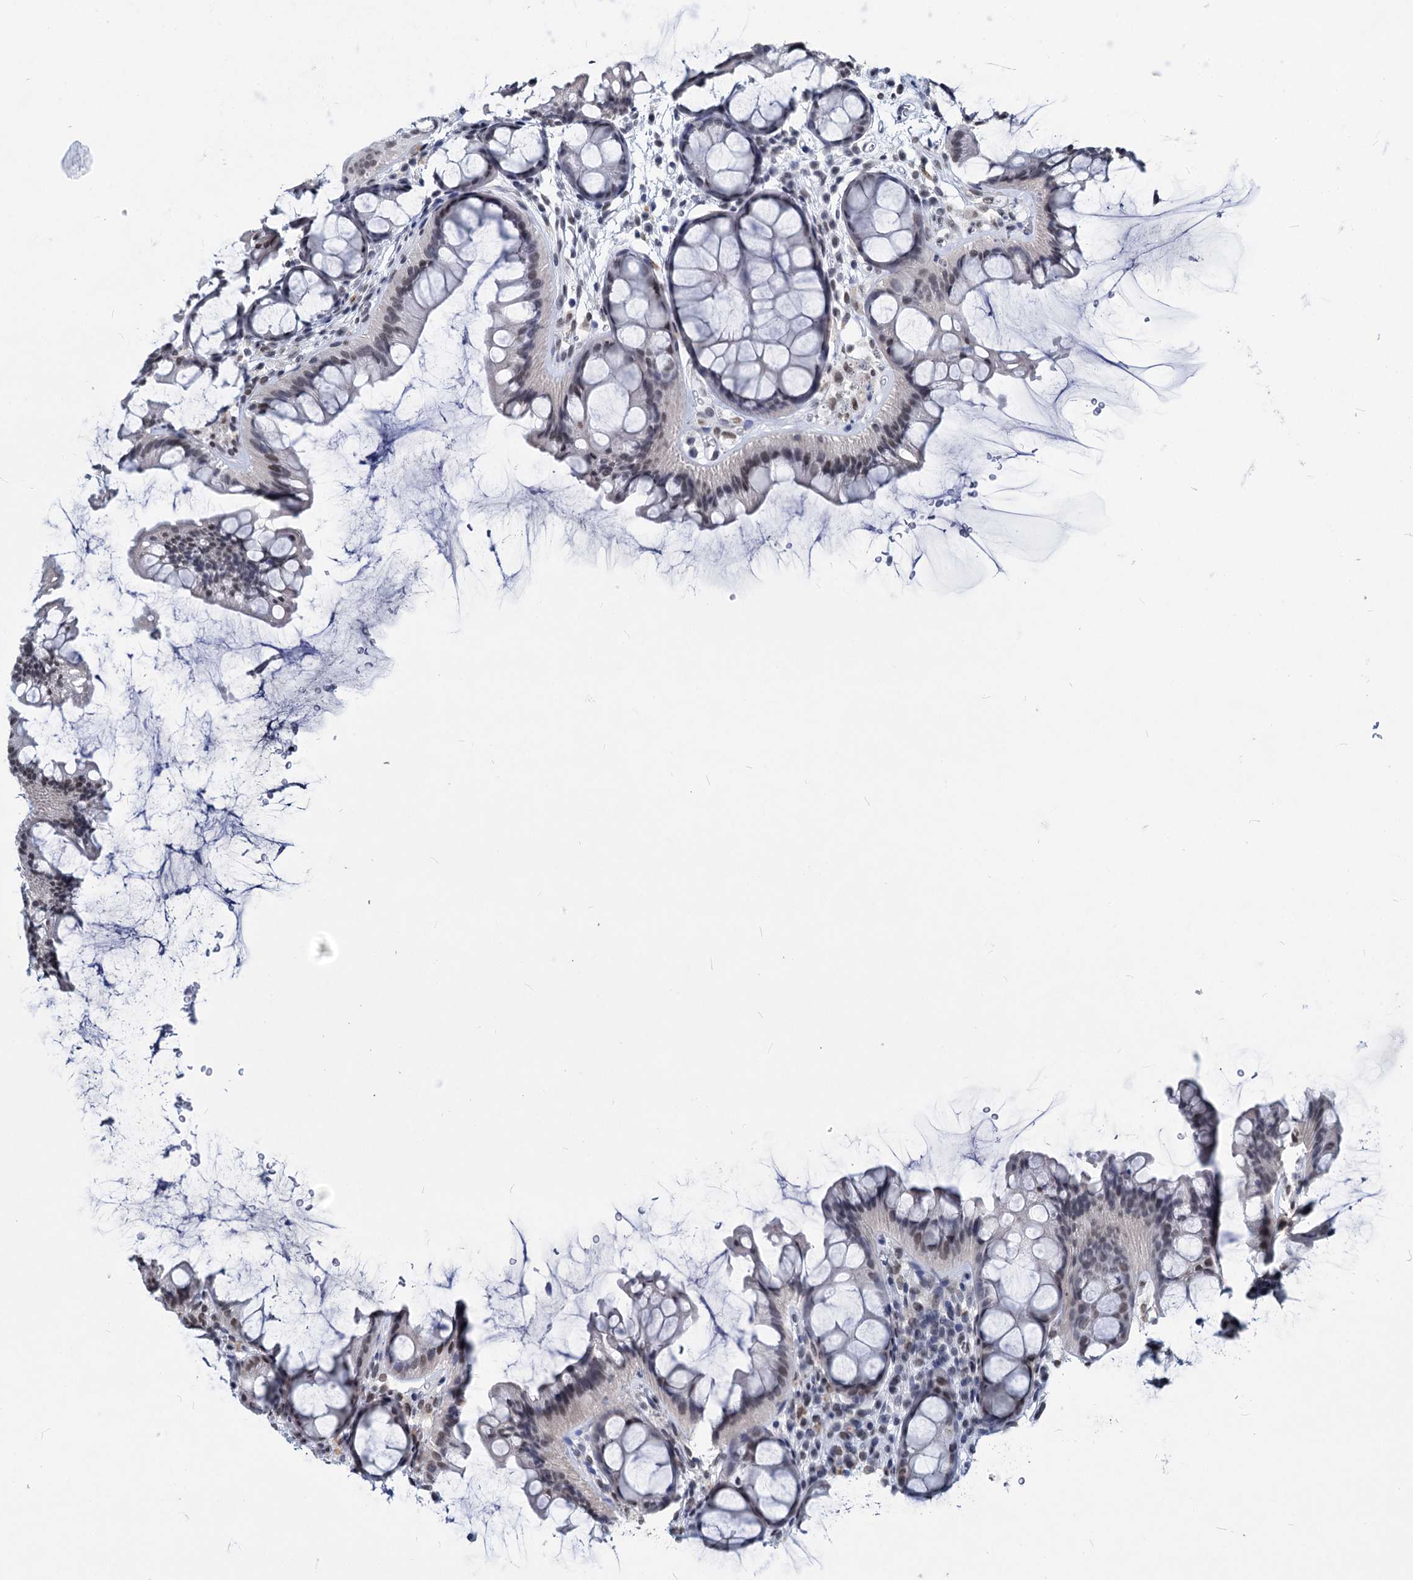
{"staining": {"intensity": "weak", "quantity": "<25%", "location": "nuclear"}, "tissue": "colon", "cell_type": "Endothelial cells", "image_type": "normal", "snomed": [{"axis": "morphology", "description": "Normal tissue, NOS"}, {"axis": "topography", "description": "Colon"}], "caption": "A photomicrograph of colon stained for a protein displays no brown staining in endothelial cells. (DAB (3,3'-diaminobenzidine) IHC with hematoxylin counter stain).", "gene": "PARPBP", "patient": {"sex": "female", "age": 82}}